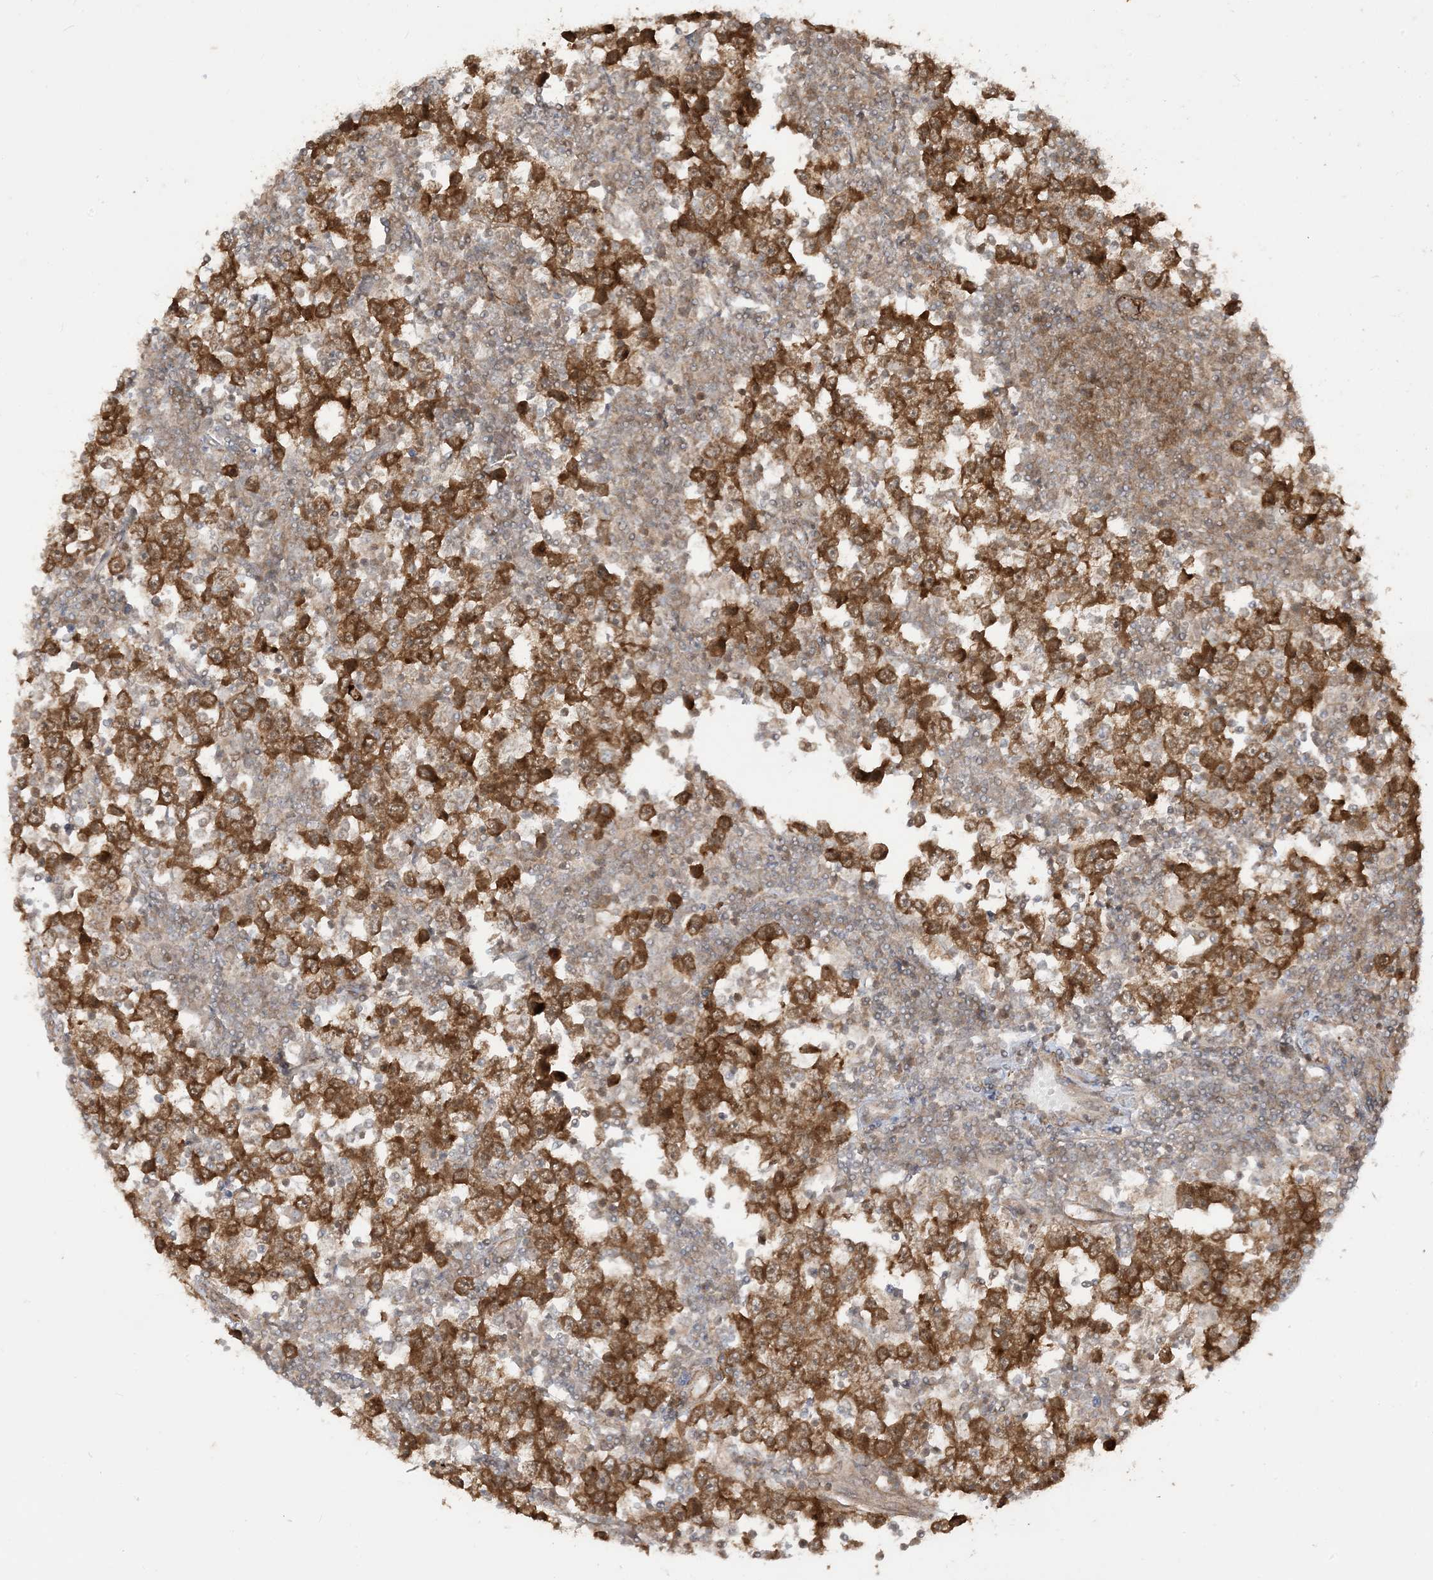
{"staining": {"intensity": "strong", "quantity": ">75%", "location": "cytoplasmic/membranous"}, "tissue": "testis cancer", "cell_type": "Tumor cells", "image_type": "cancer", "snomed": [{"axis": "morphology", "description": "Seminoma, NOS"}, {"axis": "topography", "description": "Testis"}], "caption": "DAB immunohistochemical staining of human testis cancer (seminoma) demonstrates strong cytoplasmic/membranous protein positivity in about >75% of tumor cells.", "gene": "TBCC", "patient": {"sex": "male", "age": 65}}